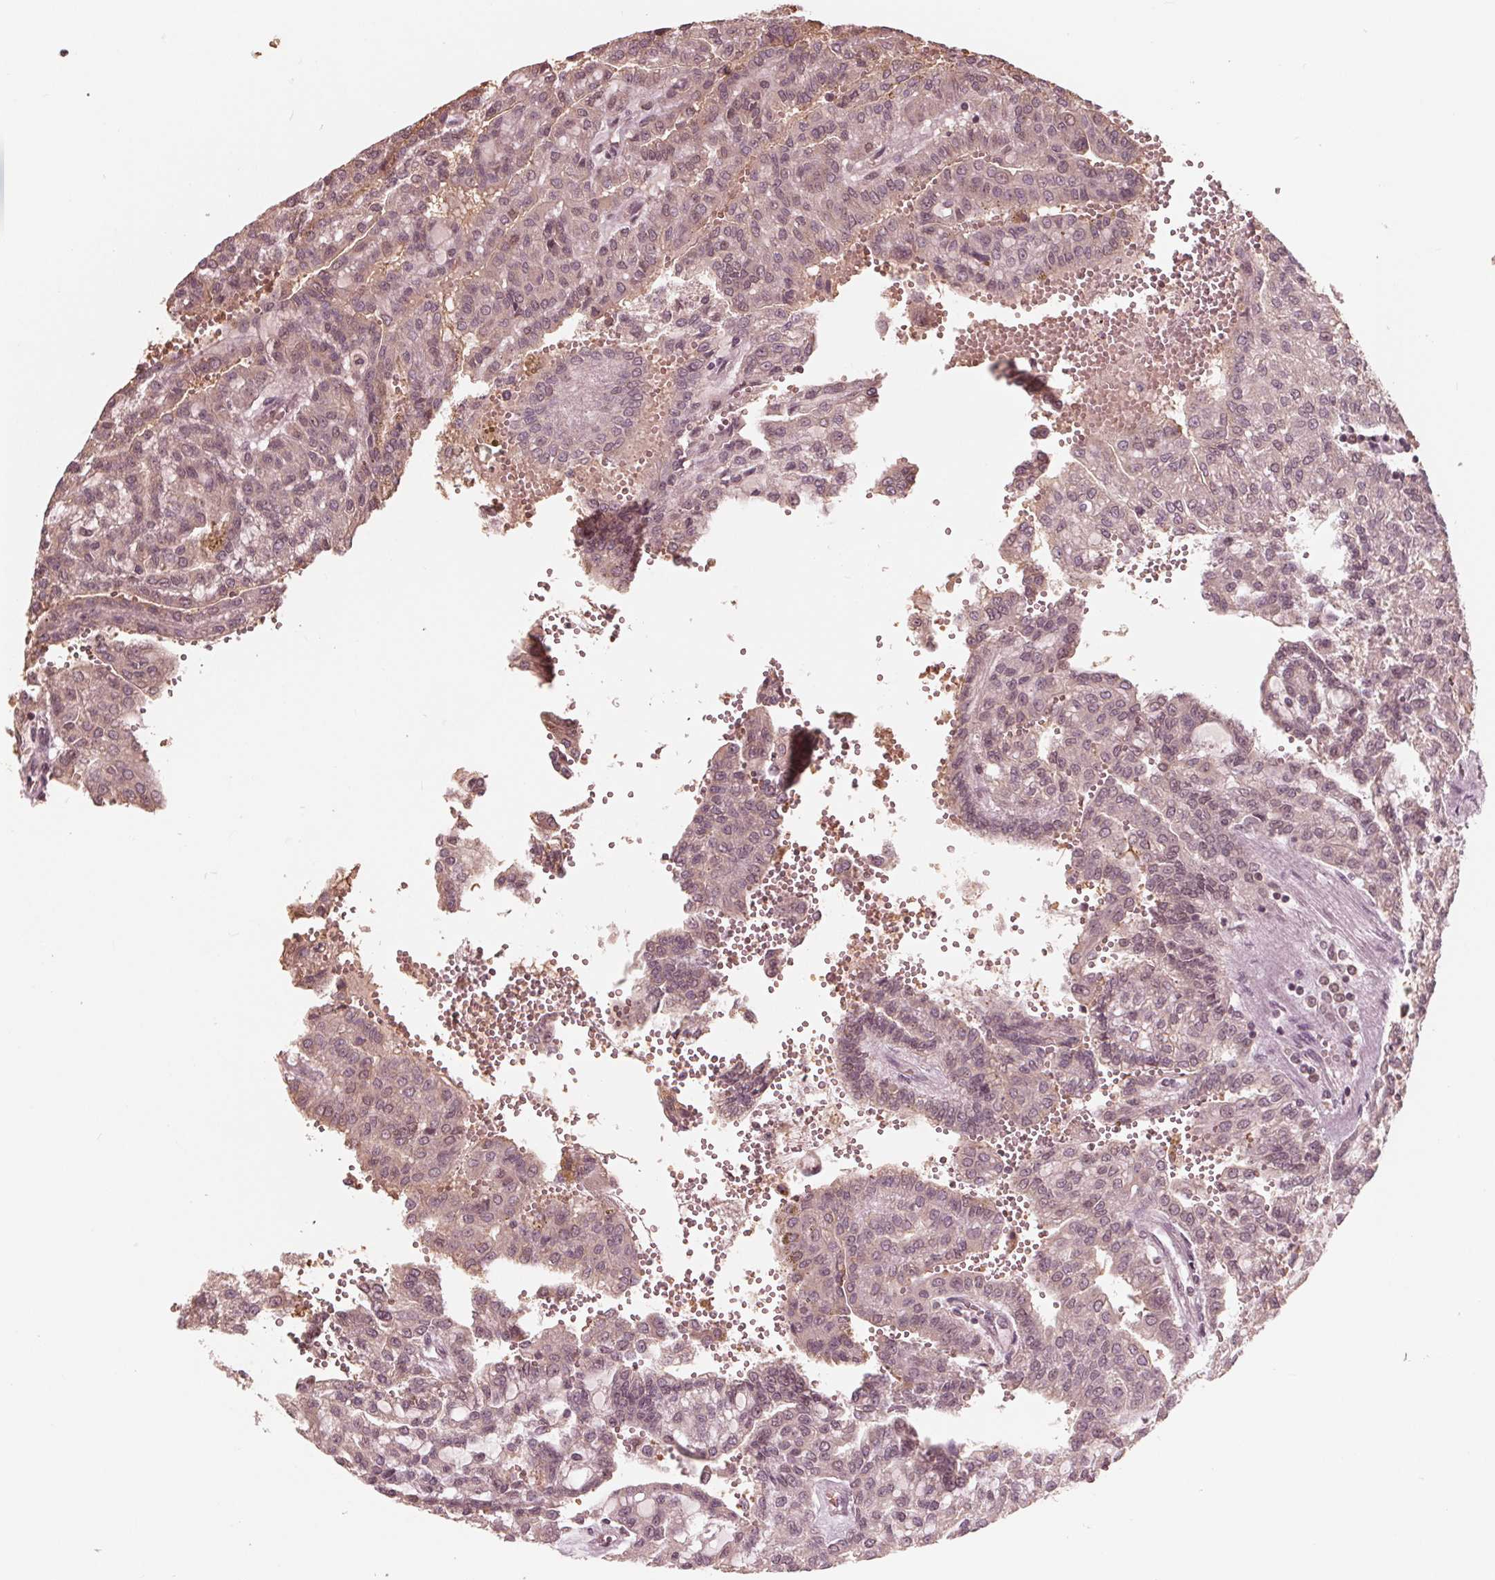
{"staining": {"intensity": "weak", "quantity": "25%-75%", "location": "nuclear"}, "tissue": "renal cancer", "cell_type": "Tumor cells", "image_type": "cancer", "snomed": [{"axis": "morphology", "description": "Adenocarcinoma, NOS"}, {"axis": "topography", "description": "Kidney"}], "caption": "The image exhibits immunohistochemical staining of adenocarcinoma (renal). There is weak nuclear positivity is appreciated in approximately 25%-75% of tumor cells. Ihc stains the protein in brown and the nuclei are stained blue.", "gene": "HIRIP3", "patient": {"sex": "male", "age": 63}}